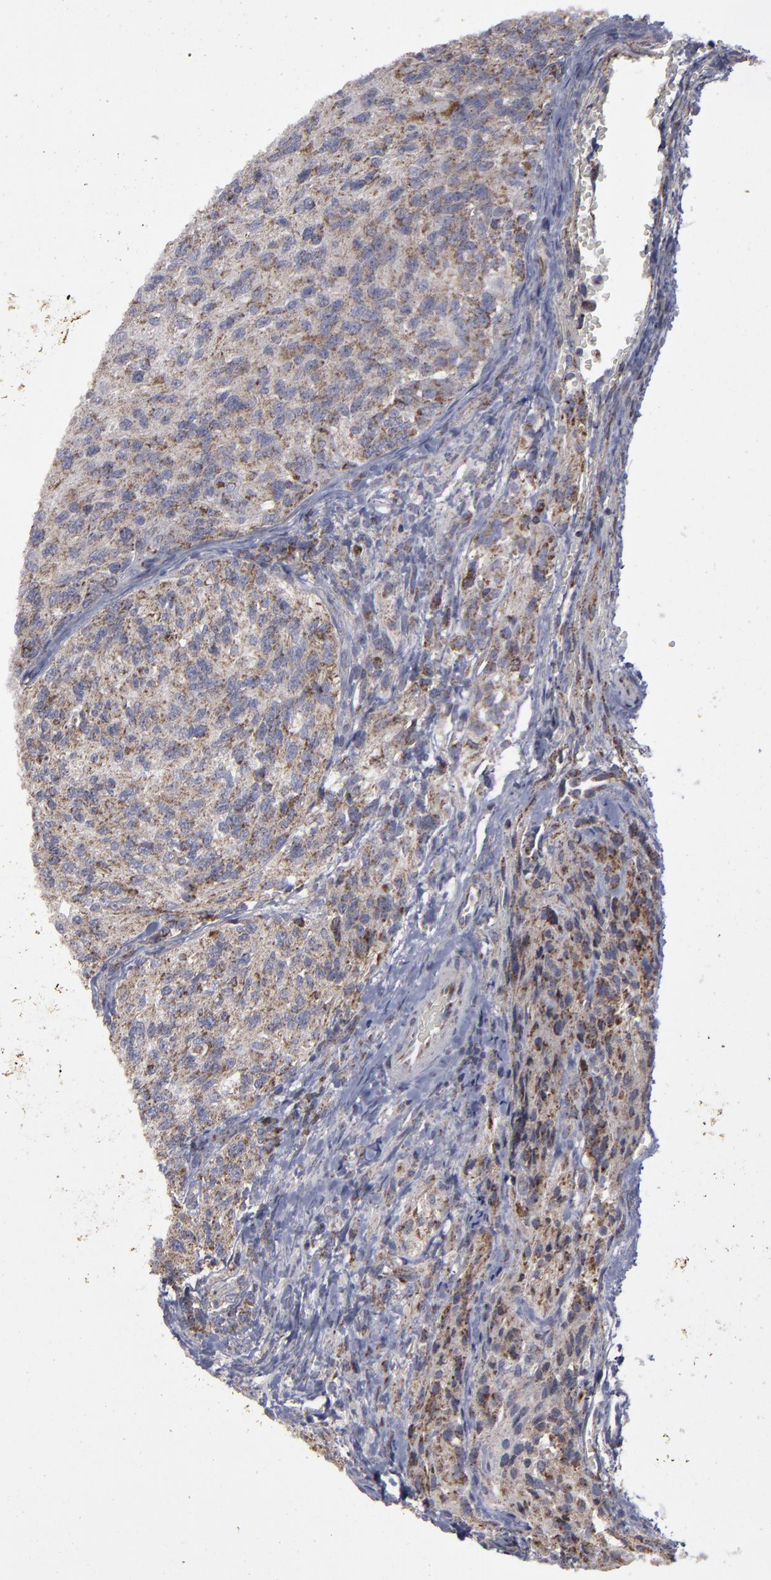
{"staining": {"intensity": "strong", "quantity": ">75%", "location": "cytoplasmic/membranous"}, "tissue": "glioma", "cell_type": "Tumor cells", "image_type": "cancer", "snomed": [{"axis": "morphology", "description": "Normal tissue, NOS"}, {"axis": "morphology", "description": "Glioma, malignant, High grade"}, {"axis": "topography", "description": "Cerebral cortex"}], "caption": "This is a histology image of IHC staining of glioma, which shows strong positivity in the cytoplasmic/membranous of tumor cells.", "gene": "MYOM2", "patient": {"sex": "male", "age": 56}}